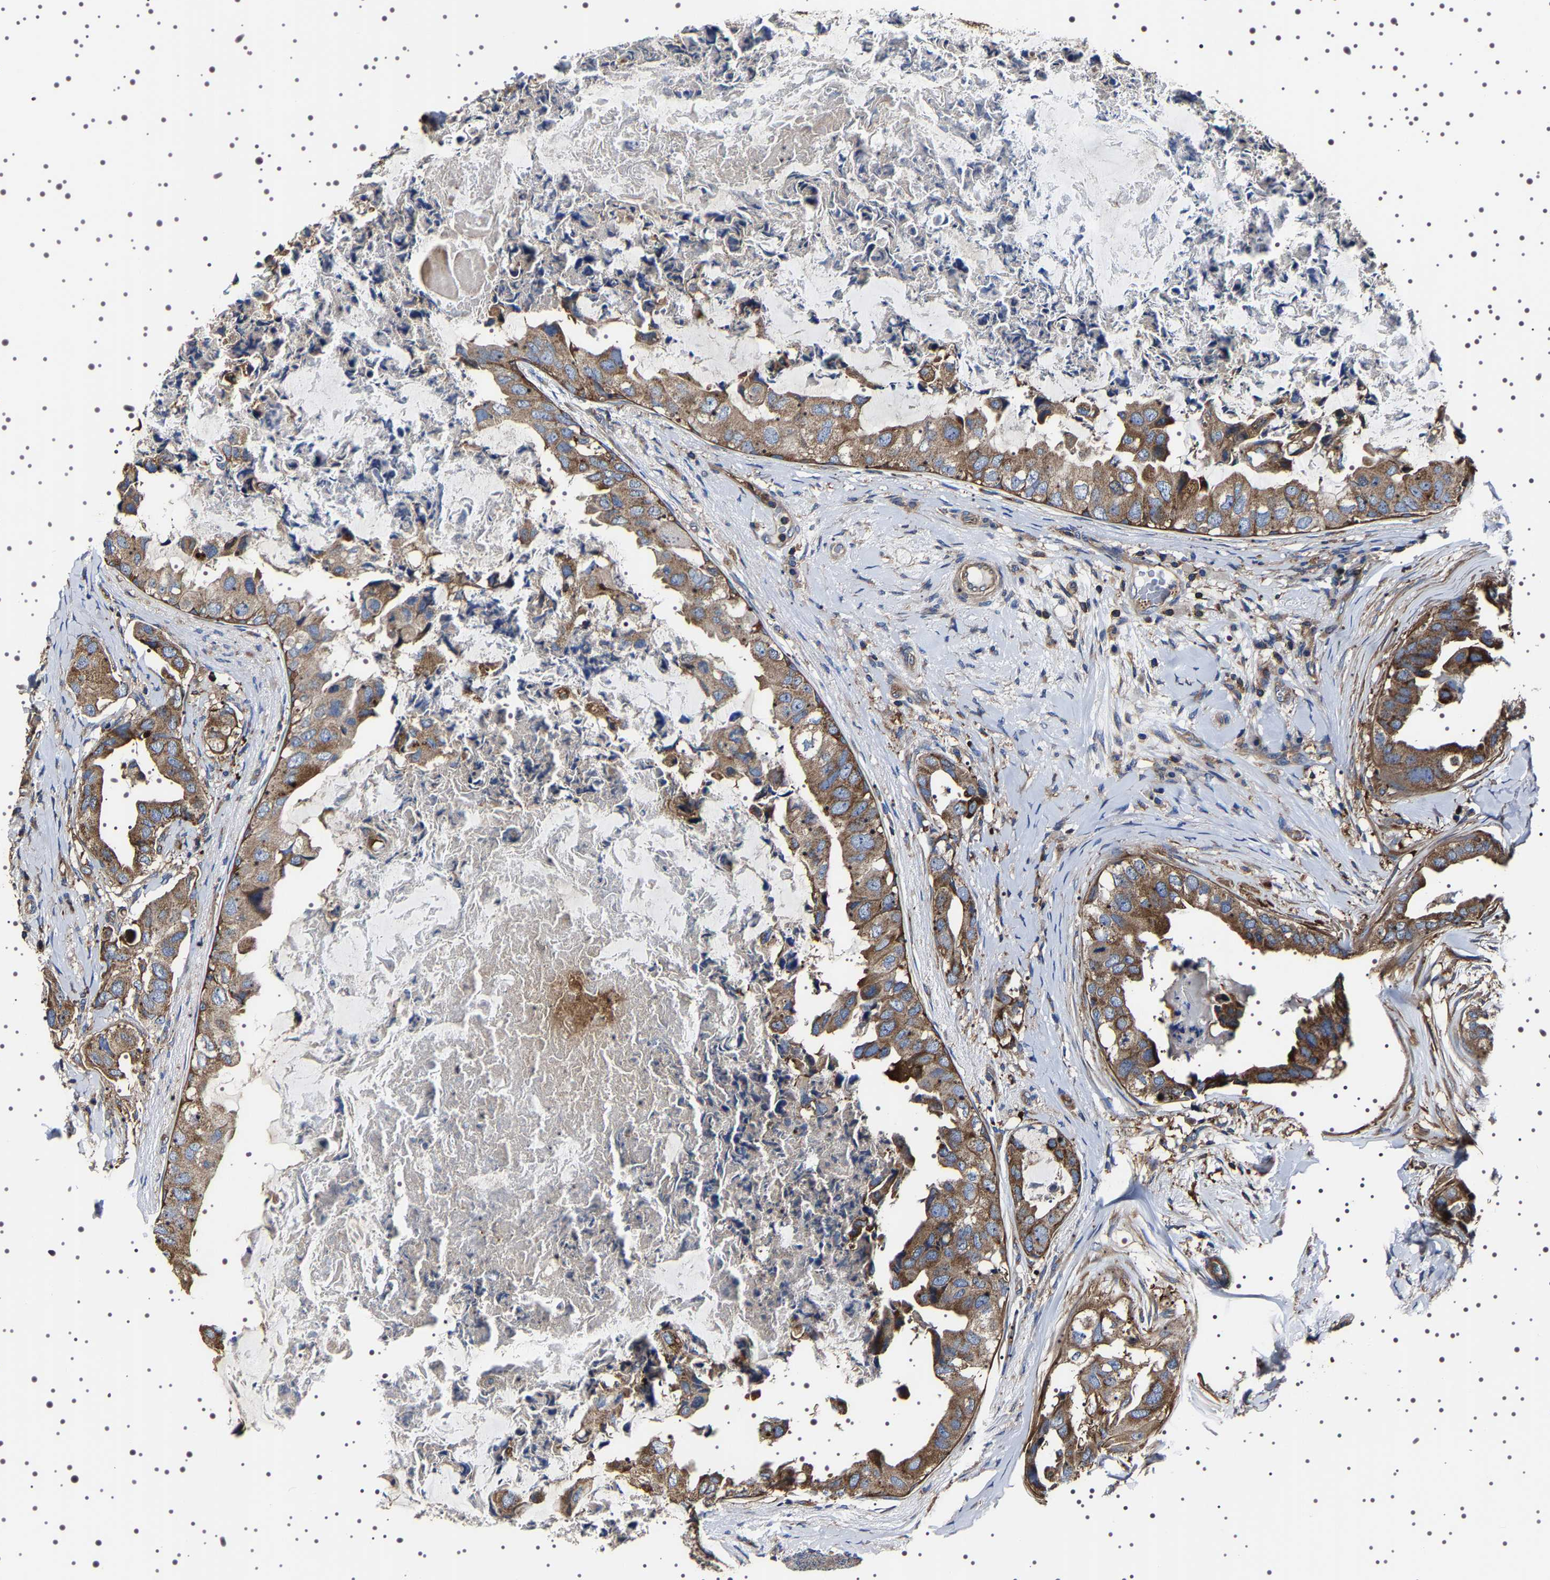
{"staining": {"intensity": "moderate", "quantity": ">75%", "location": "cytoplasmic/membranous"}, "tissue": "breast cancer", "cell_type": "Tumor cells", "image_type": "cancer", "snomed": [{"axis": "morphology", "description": "Normal tissue, NOS"}, {"axis": "morphology", "description": "Duct carcinoma"}, {"axis": "topography", "description": "Breast"}], "caption": "Brown immunohistochemical staining in breast cancer (infiltrating ductal carcinoma) shows moderate cytoplasmic/membranous staining in about >75% of tumor cells.", "gene": "WDR1", "patient": {"sex": "female", "age": 40}}